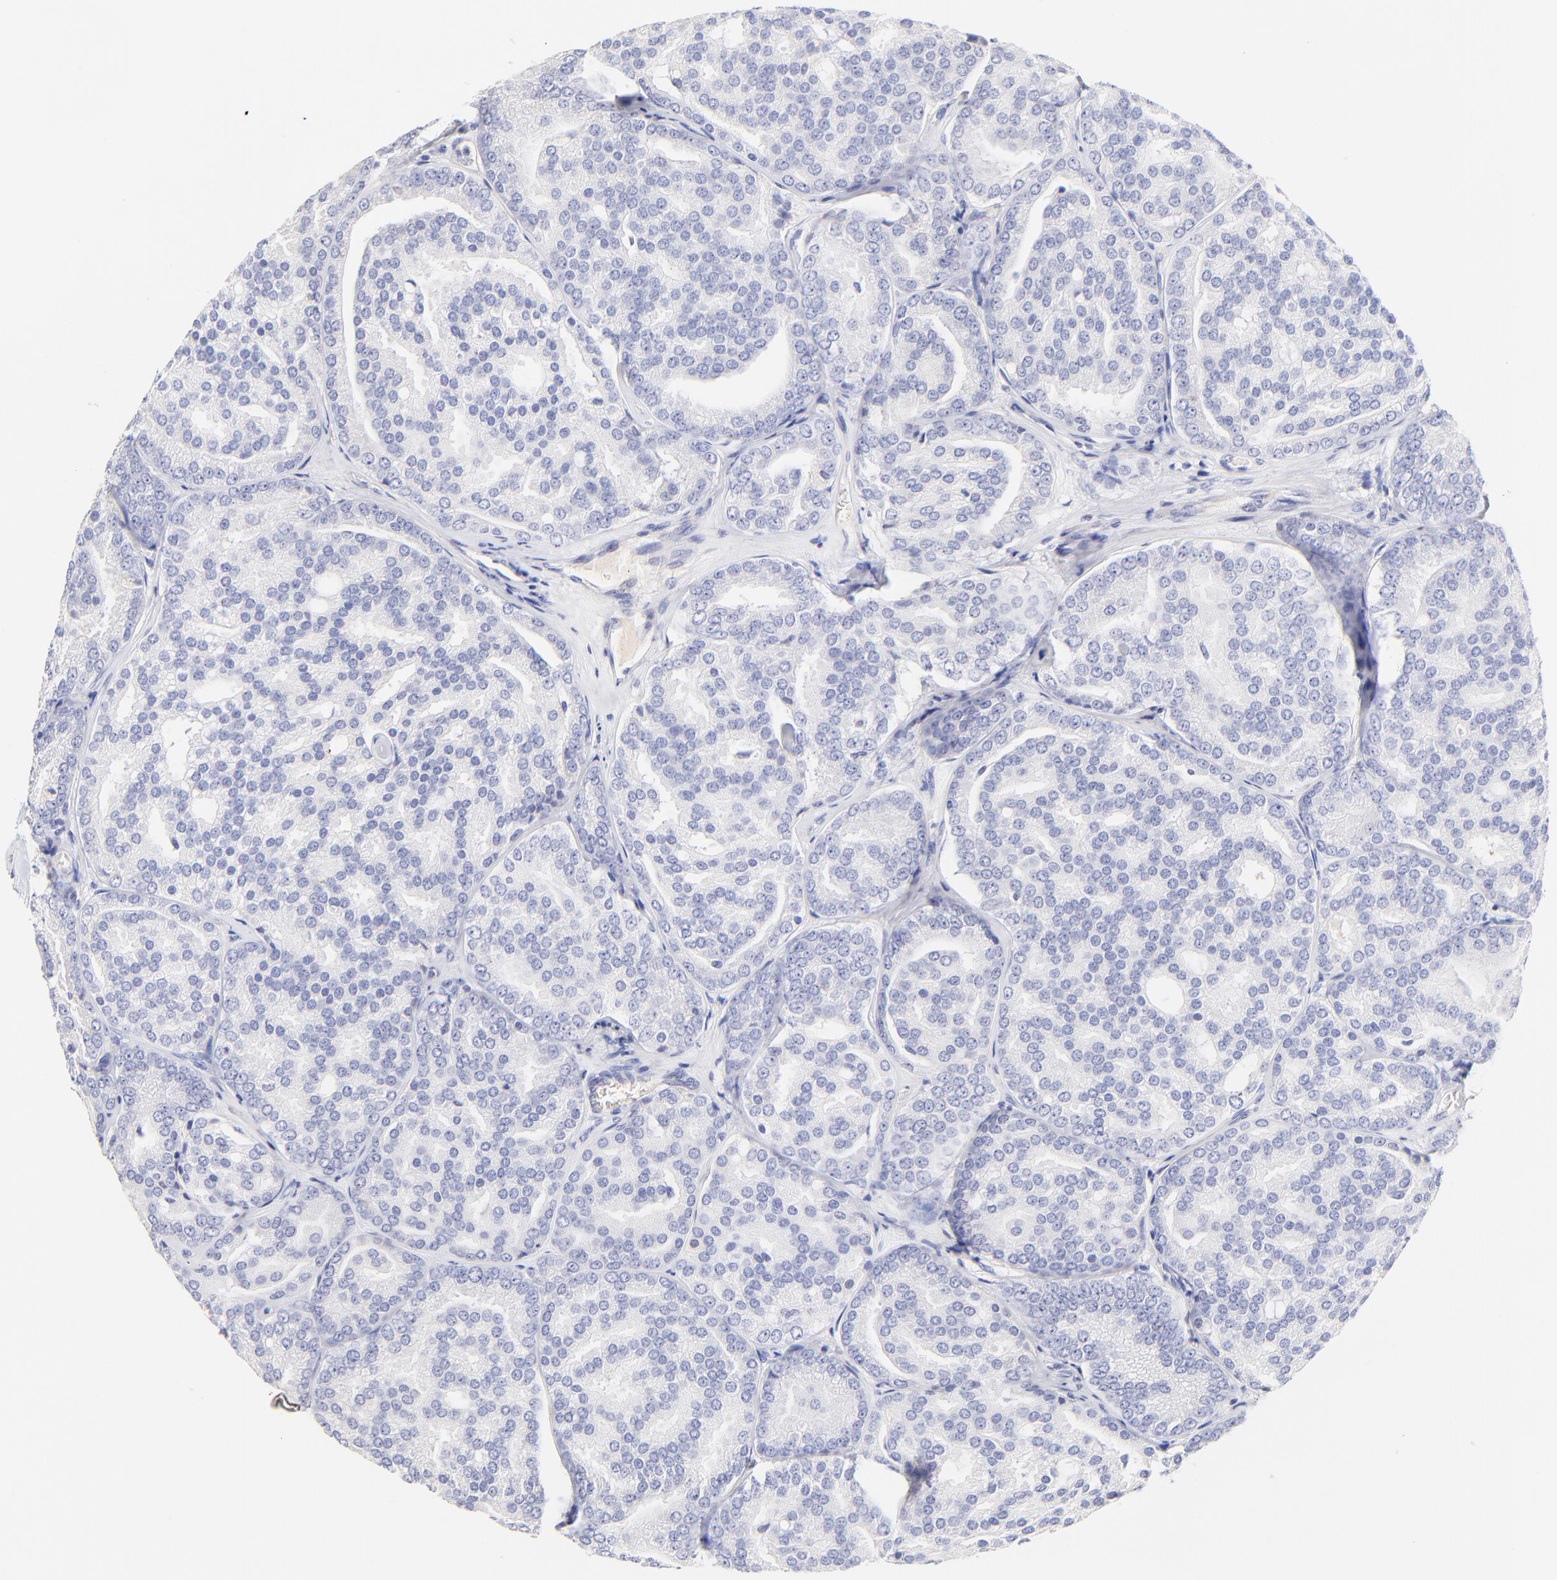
{"staining": {"intensity": "negative", "quantity": "none", "location": "none"}, "tissue": "prostate cancer", "cell_type": "Tumor cells", "image_type": "cancer", "snomed": [{"axis": "morphology", "description": "Adenocarcinoma, High grade"}, {"axis": "topography", "description": "Prostate"}], "caption": "This is an immunohistochemistry (IHC) histopathology image of human prostate high-grade adenocarcinoma. There is no staining in tumor cells.", "gene": "ASB9", "patient": {"sex": "male", "age": 64}}